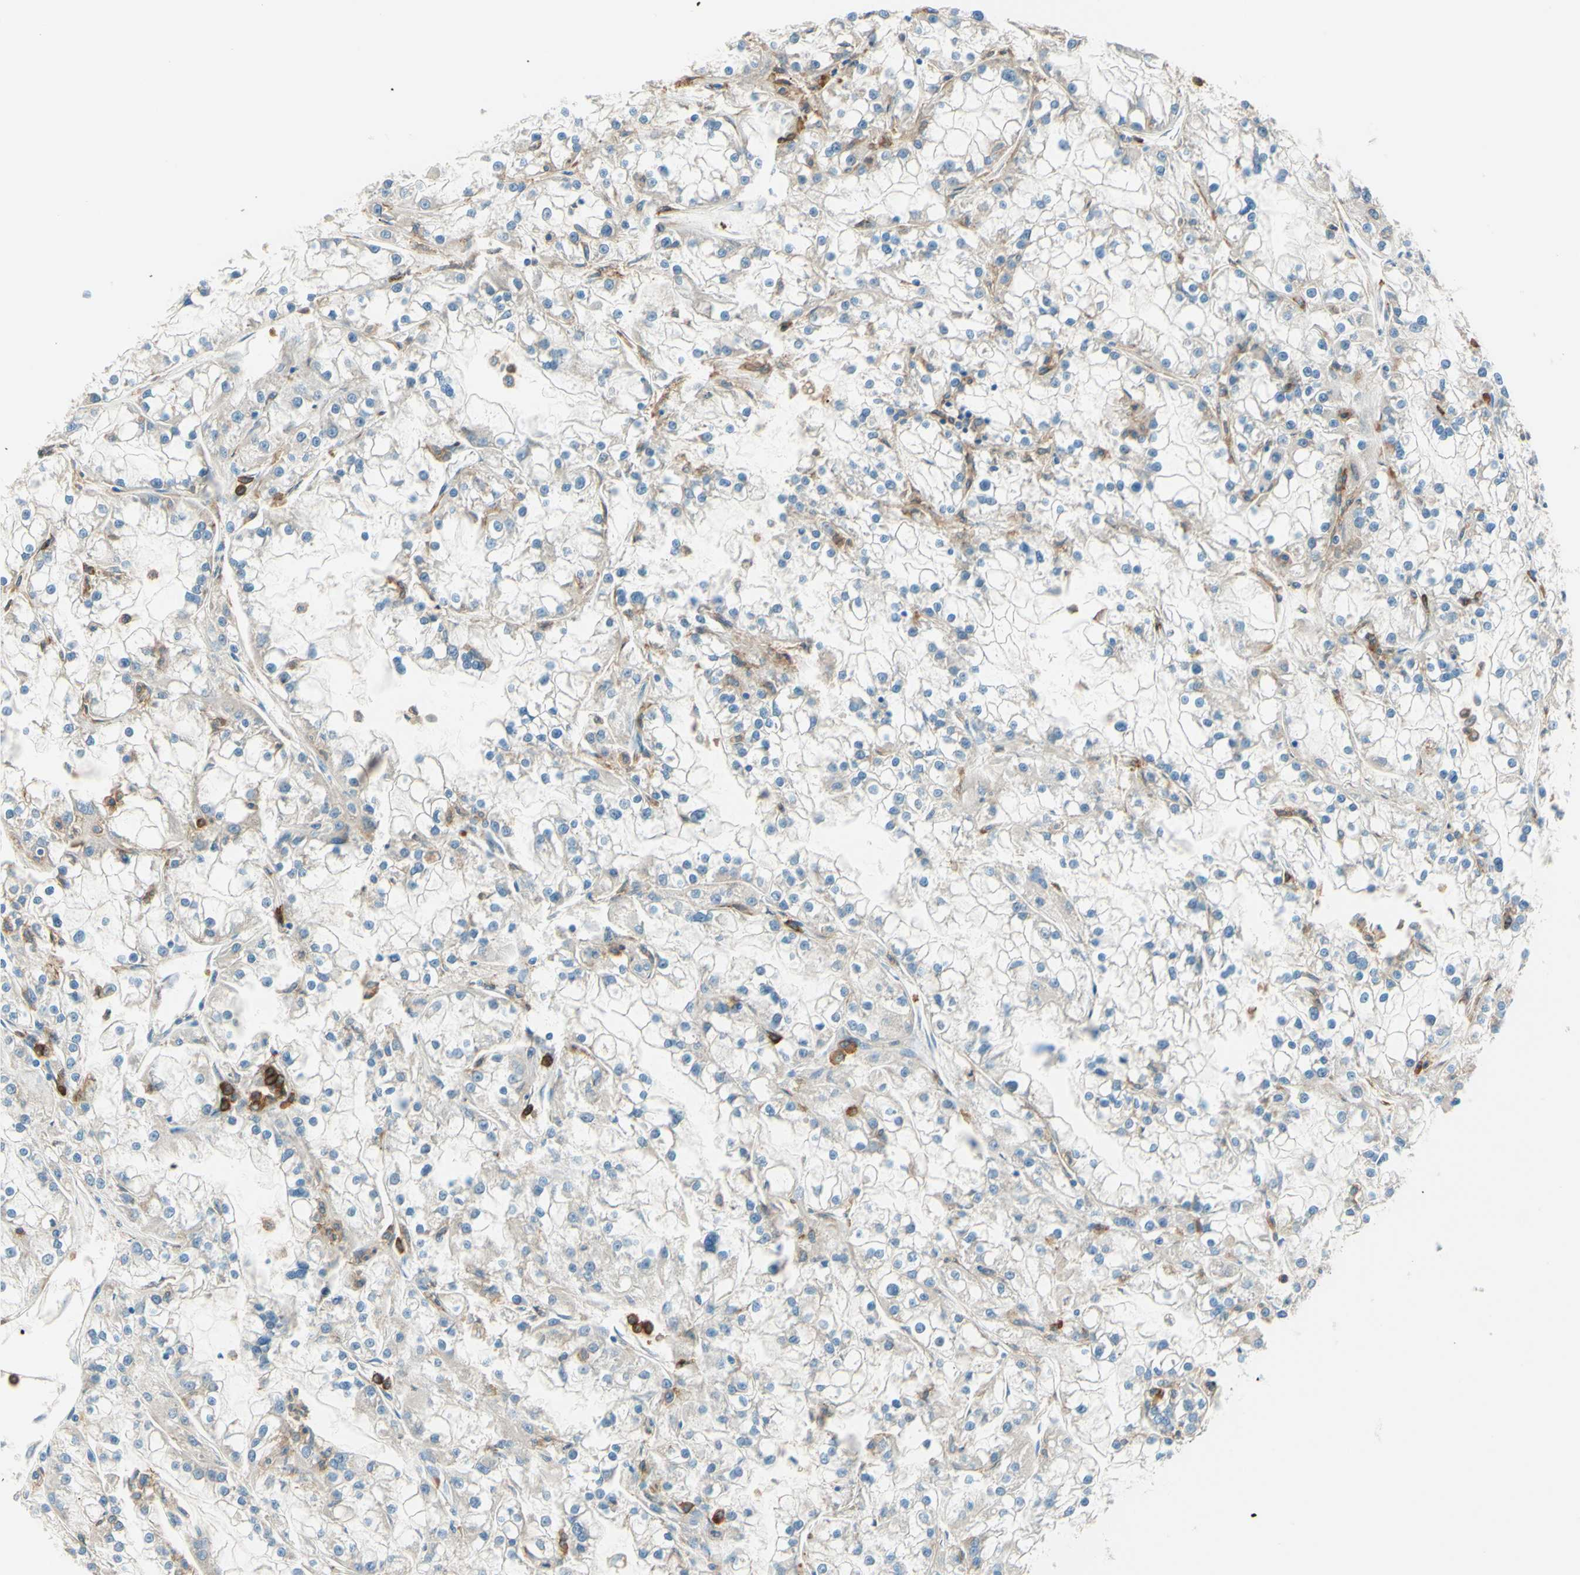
{"staining": {"intensity": "negative", "quantity": "none", "location": "none"}, "tissue": "renal cancer", "cell_type": "Tumor cells", "image_type": "cancer", "snomed": [{"axis": "morphology", "description": "Adenocarcinoma, NOS"}, {"axis": "topography", "description": "Kidney"}], "caption": "This is an IHC image of human renal cancer (adenocarcinoma). There is no expression in tumor cells.", "gene": "SIGLEC9", "patient": {"sex": "female", "age": 52}}